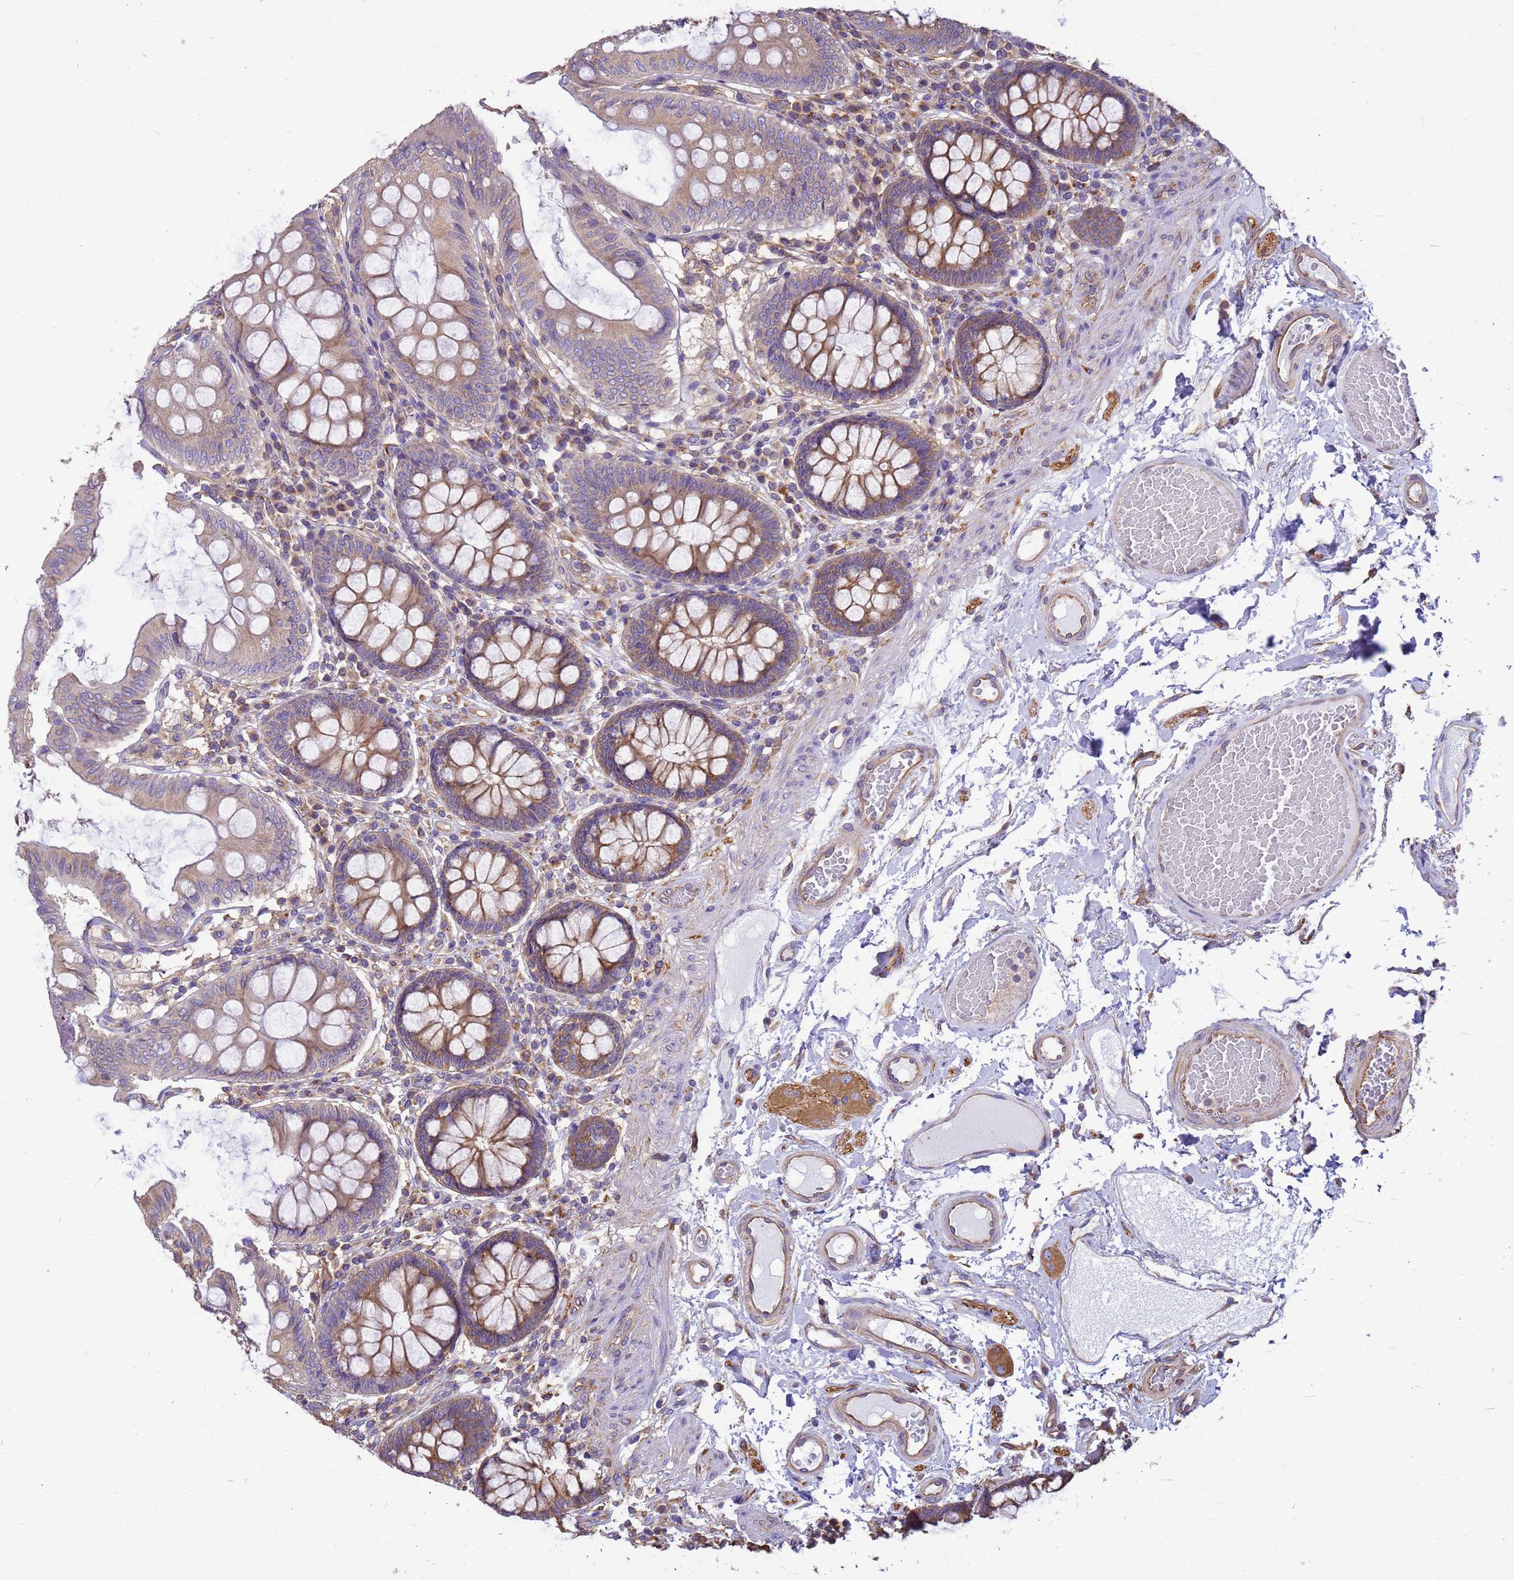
{"staining": {"intensity": "moderate", "quantity": ">75%", "location": "cytoplasmic/membranous"}, "tissue": "colon", "cell_type": "Endothelial cells", "image_type": "normal", "snomed": [{"axis": "morphology", "description": "Normal tissue, NOS"}, {"axis": "topography", "description": "Colon"}], "caption": "Protein expression analysis of normal human colon reveals moderate cytoplasmic/membranous positivity in about >75% of endothelial cells. The protein is stained brown, and the nuclei are stained in blue (DAB IHC with brightfield microscopy, high magnification).", "gene": "ENSG00000198211", "patient": {"sex": "male", "age": 84}}